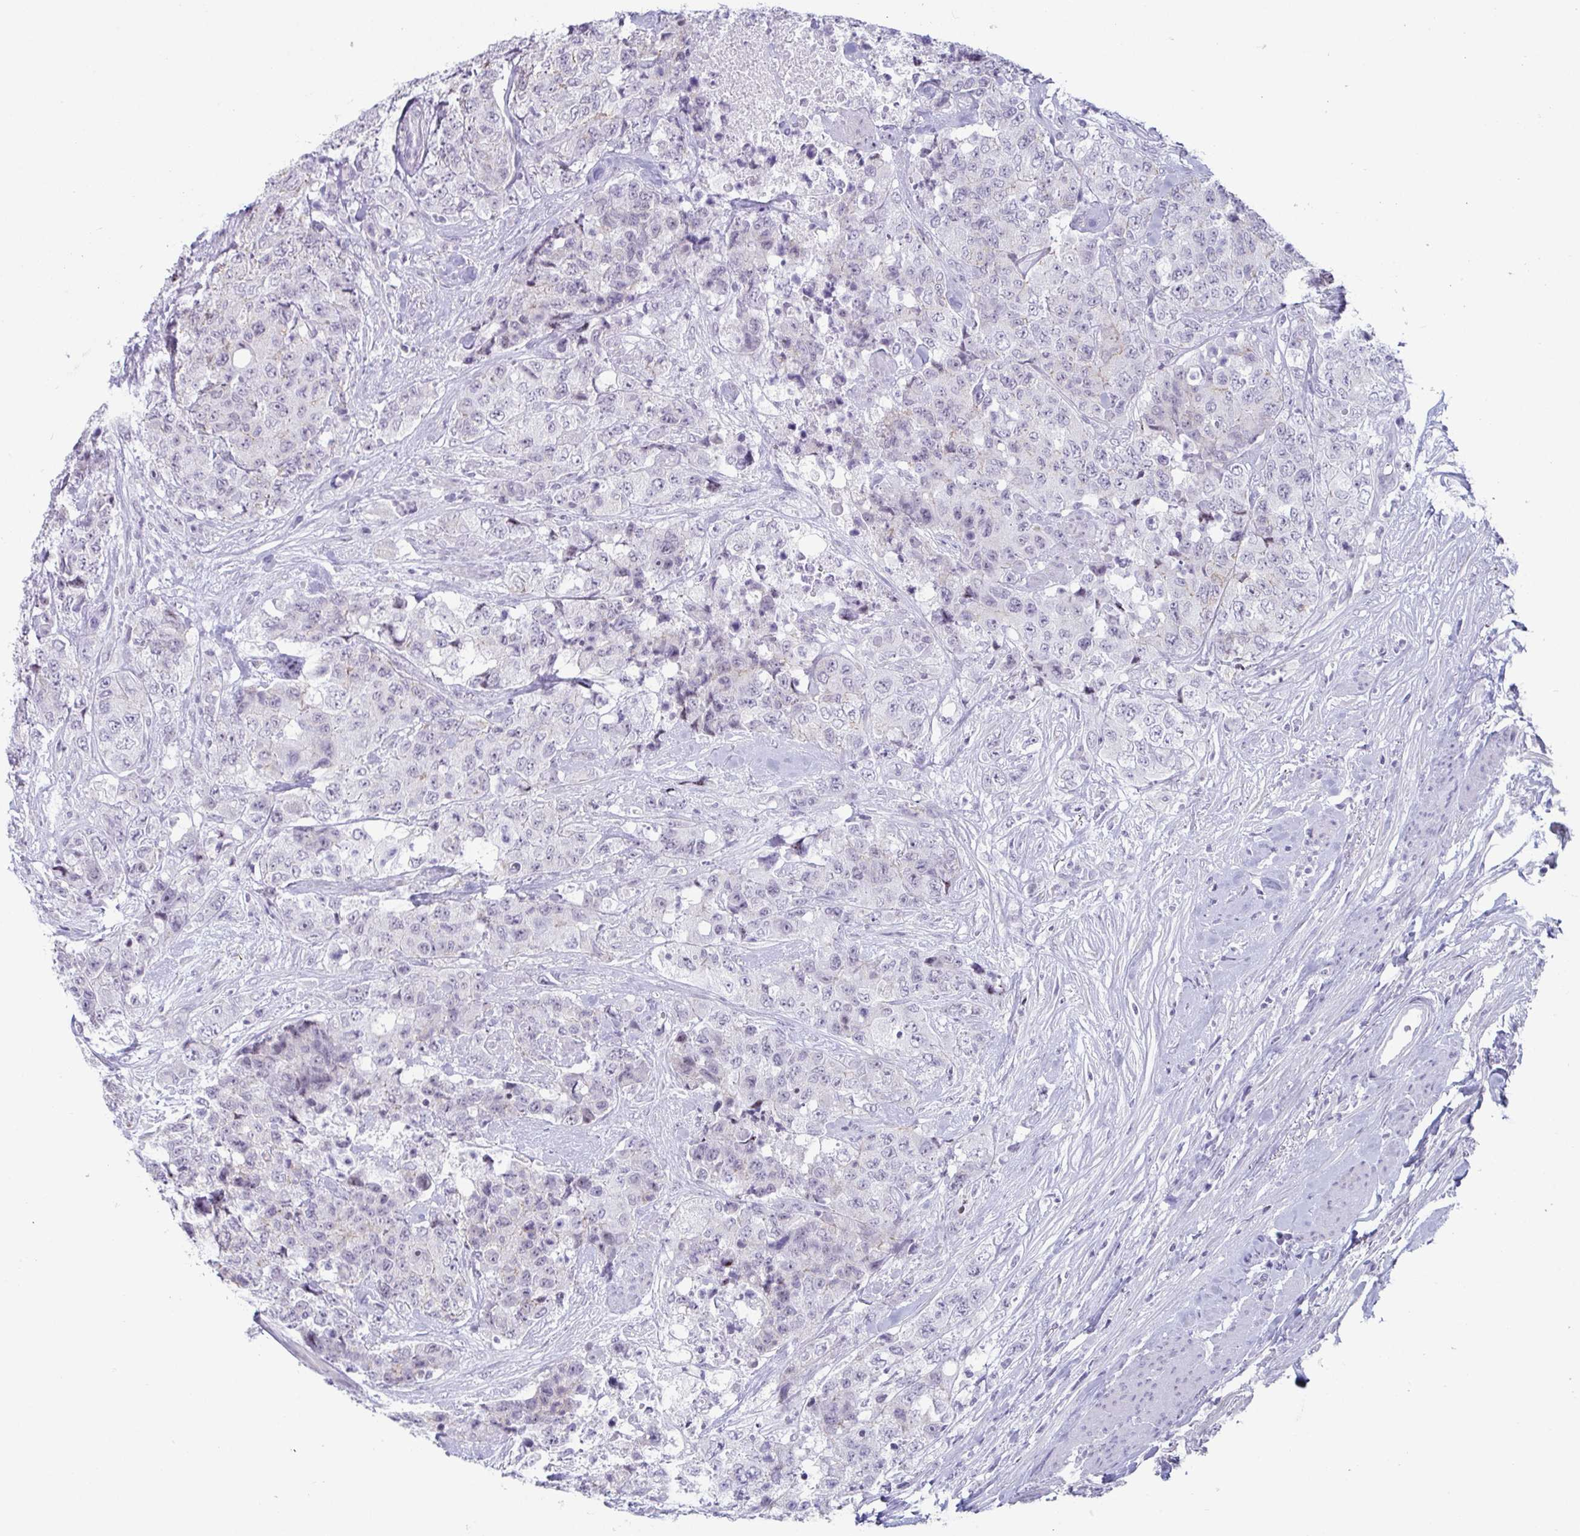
{"staining": {"intensity": "negative", "quantity": "none", "location": "none"}, "tissue": "urothelial cancer", "cell_type": "Tumor cells", "image_type": "cancer", "snomed": [{"axis": "morphology", "description": "Urothelial carcinoma, High grade"}, {"axis": "topography", "description": "Urinary bladder"}], "caption": "Image shows no protein positivity in tumor cells of urothelial carcinoma (high-grade) tissue.", "gene": "VSIG10L", "patient": {"sex": "female", "age": 78}}